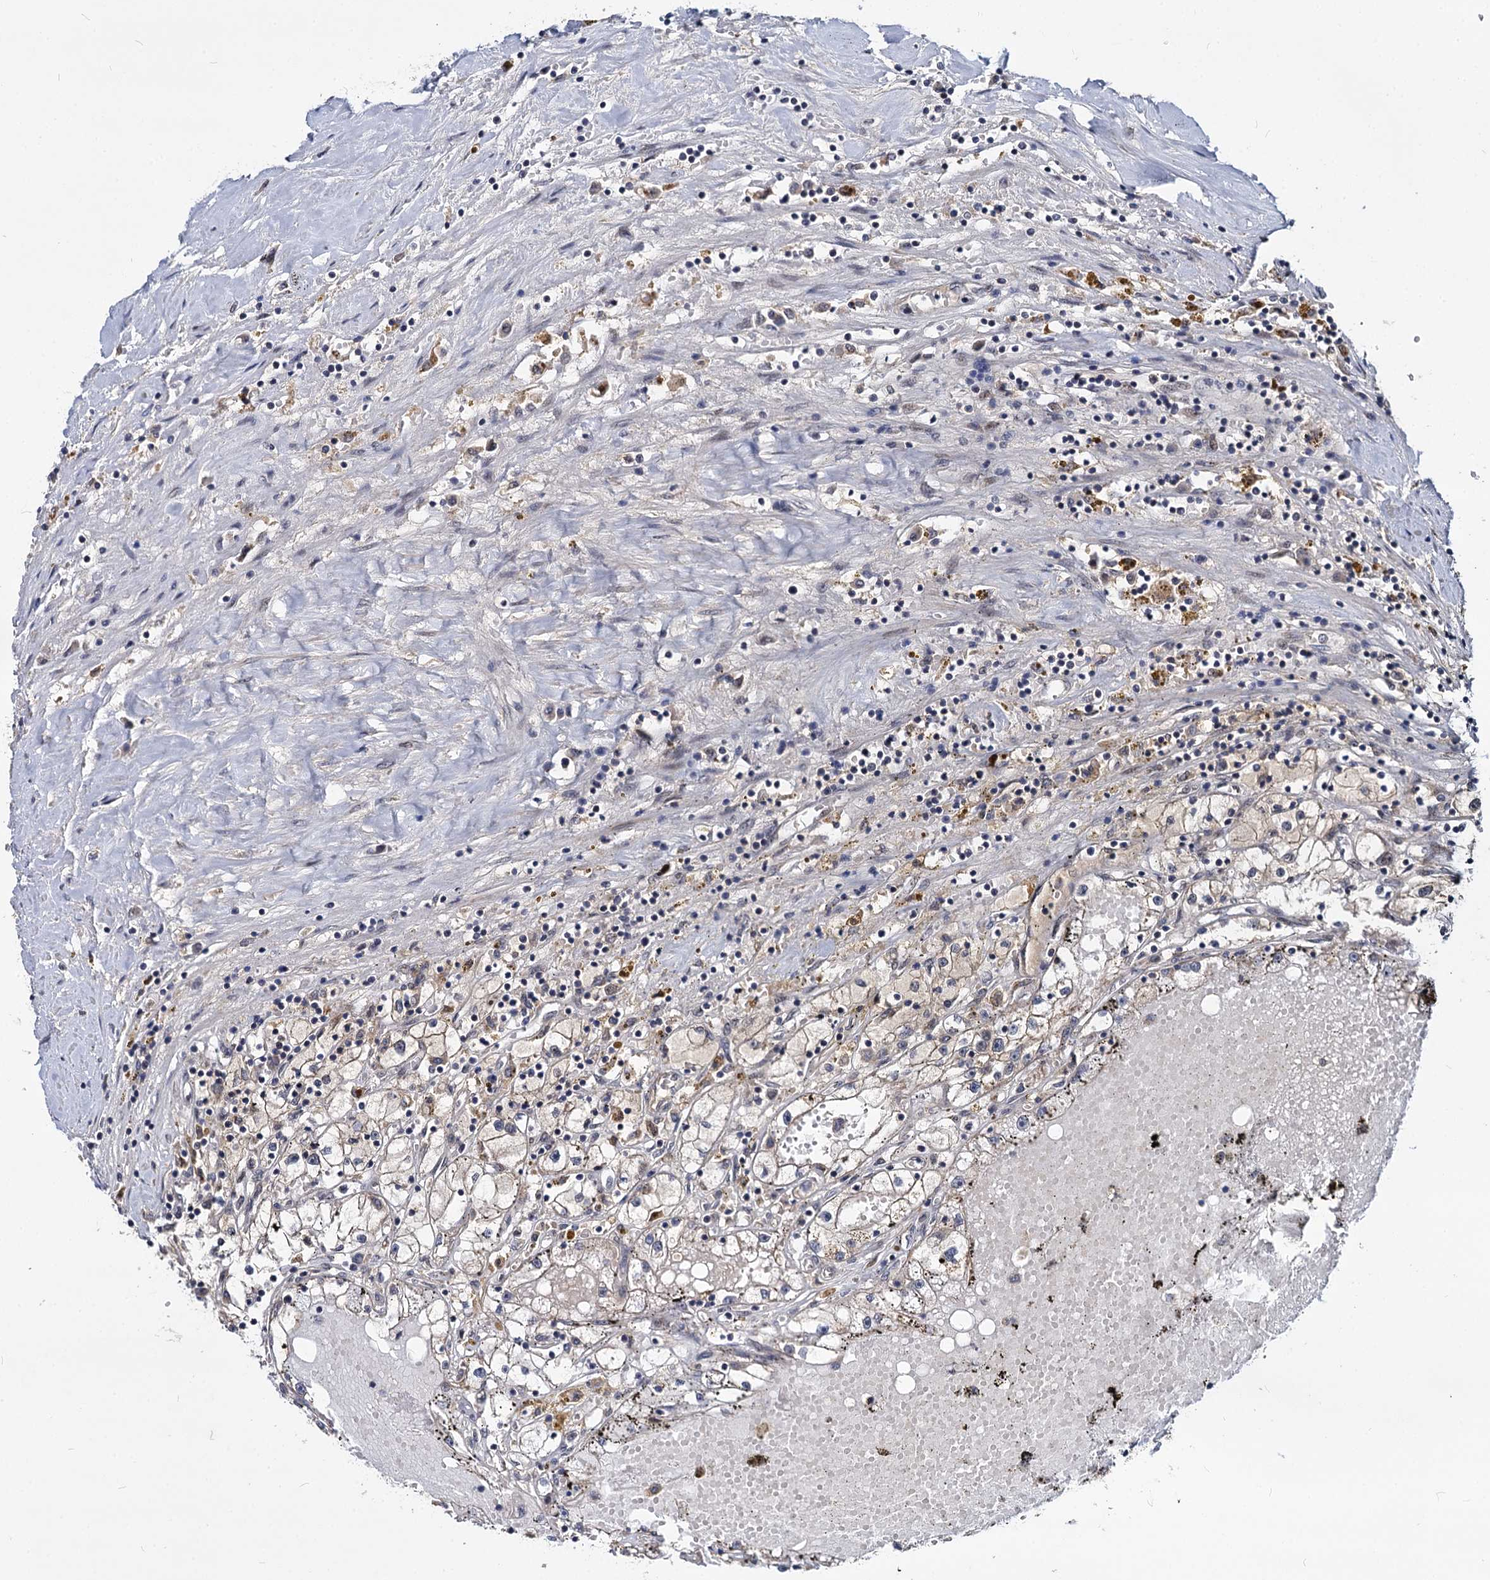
{"staining": {"intensity": "weak", "quantity": "<25%", "location": "cytoplasmic/membranous"}, "tissue": "renal cancer", "cell_type": "Tumor cells", "image_type": "cancer", "snomed": [{"axis": "morphology", "description": "Adenocarcinoma, NOS"}, {"axis": "topography", "description": "Kidney"}], "caption": "A high-resolution micrograph shows IHC staining of adenocarcinoma (renal), which displays no significant expression in tumor cells. (DAB (3,3'-diaminobenzidine) IHC with hematoxylin counter stain).", "gene": "MAML2", "patient": {"sex": "male", "age": 56}}